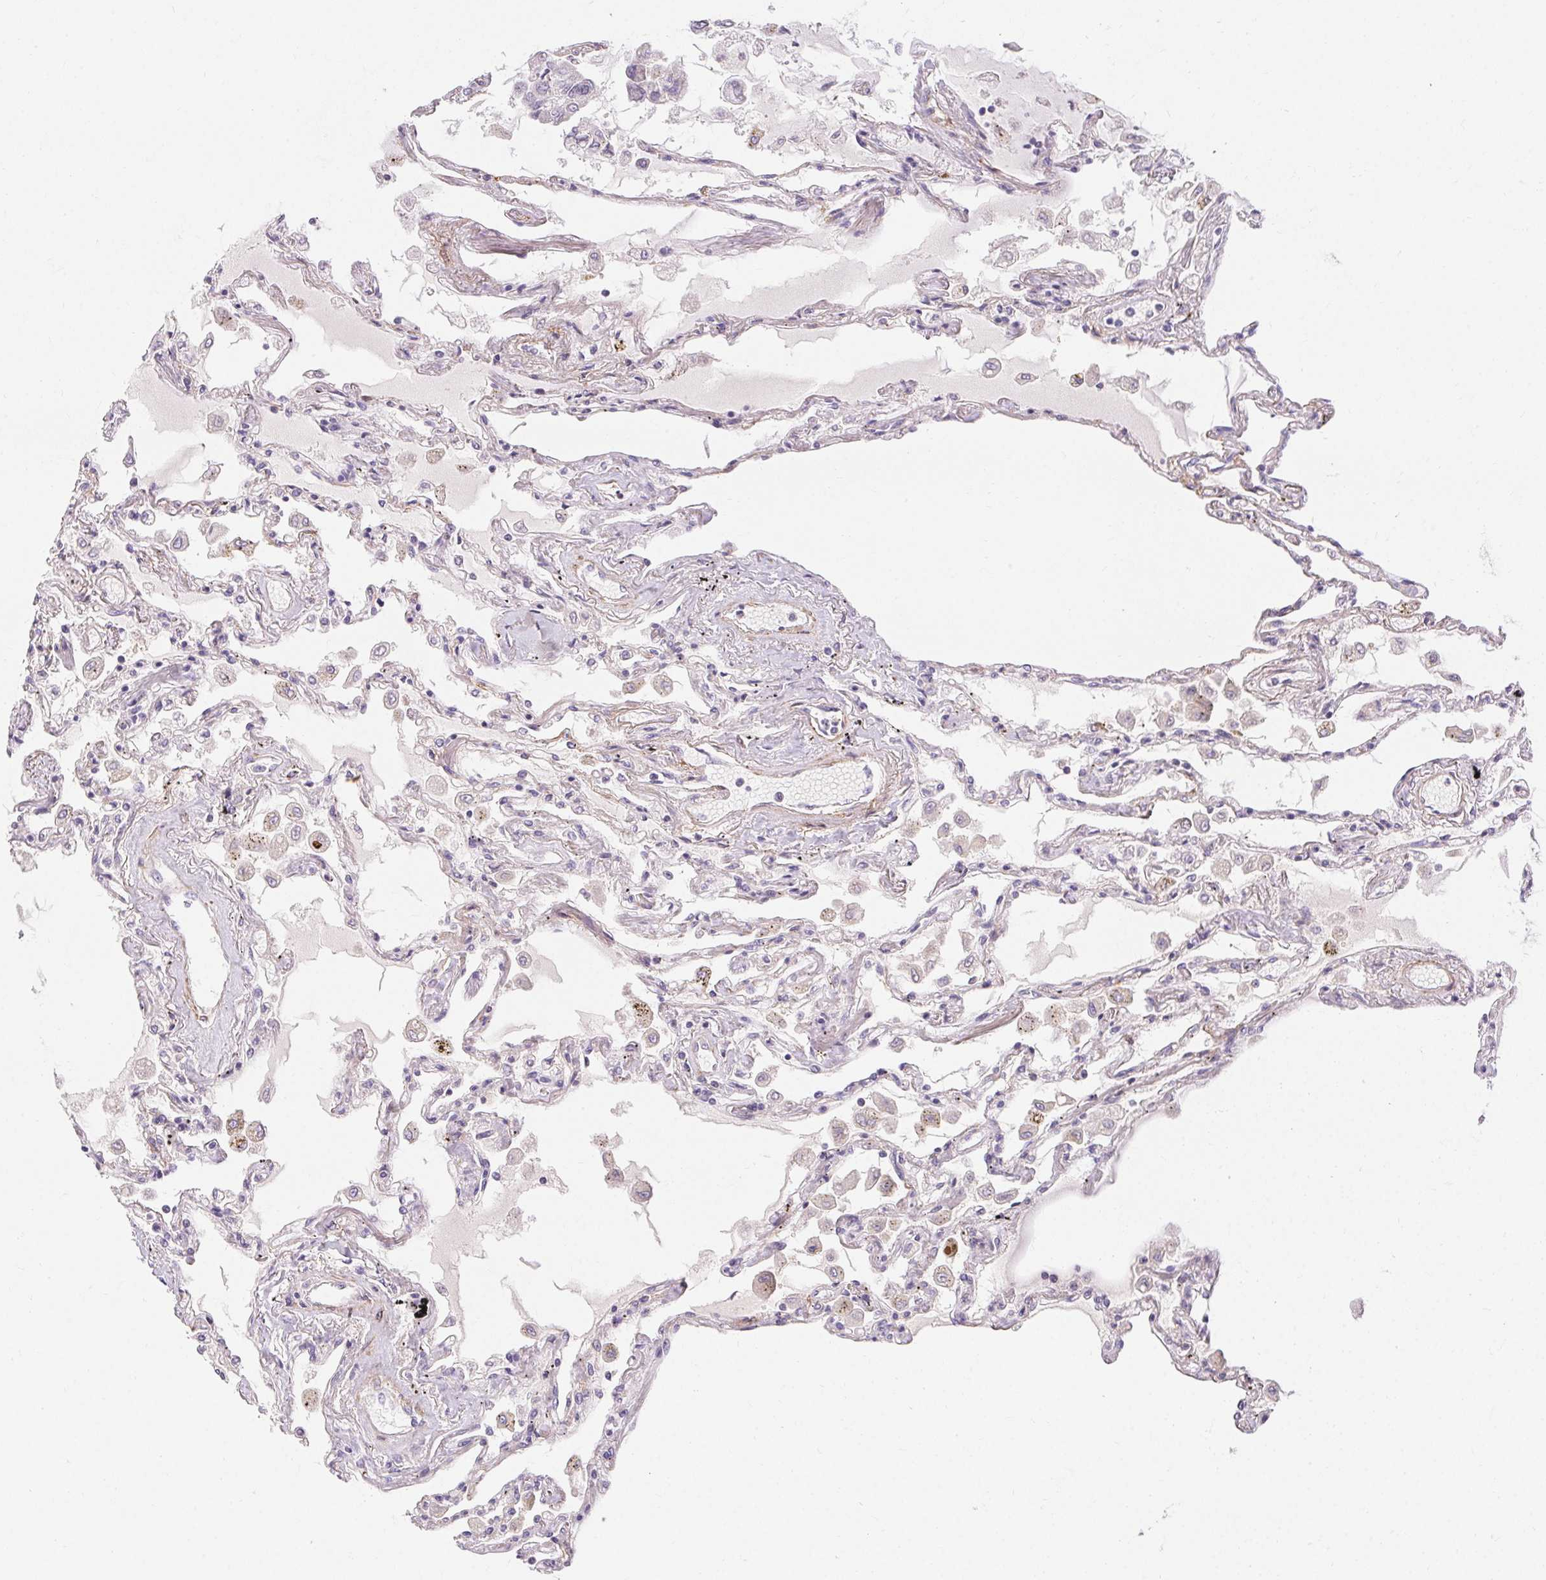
{"staining": {"intensity": "negative", "quantity": "none", "location": "none"}, "tissue": "lung", "cell_type": "Alveolar cells", "image_type": "normal", "snomed": [{"axis": "morphology", "description": "Normal tissue, NOS"}, {"axis": "morphology", "description": "Adenocarcinoma, NOS"}, {"axis": "topography", "description": "Cartilage tissue"}, {"axis": "topography", "description": "Lung"}], "caption": "Immunohistochemical staining of benign human lung shows no significant staining in alveolar cells. (IHC, brightfield microscopy, high magnification).", "gene": "TMEM52B", "patient": {"sex": "female", "age": 67}}